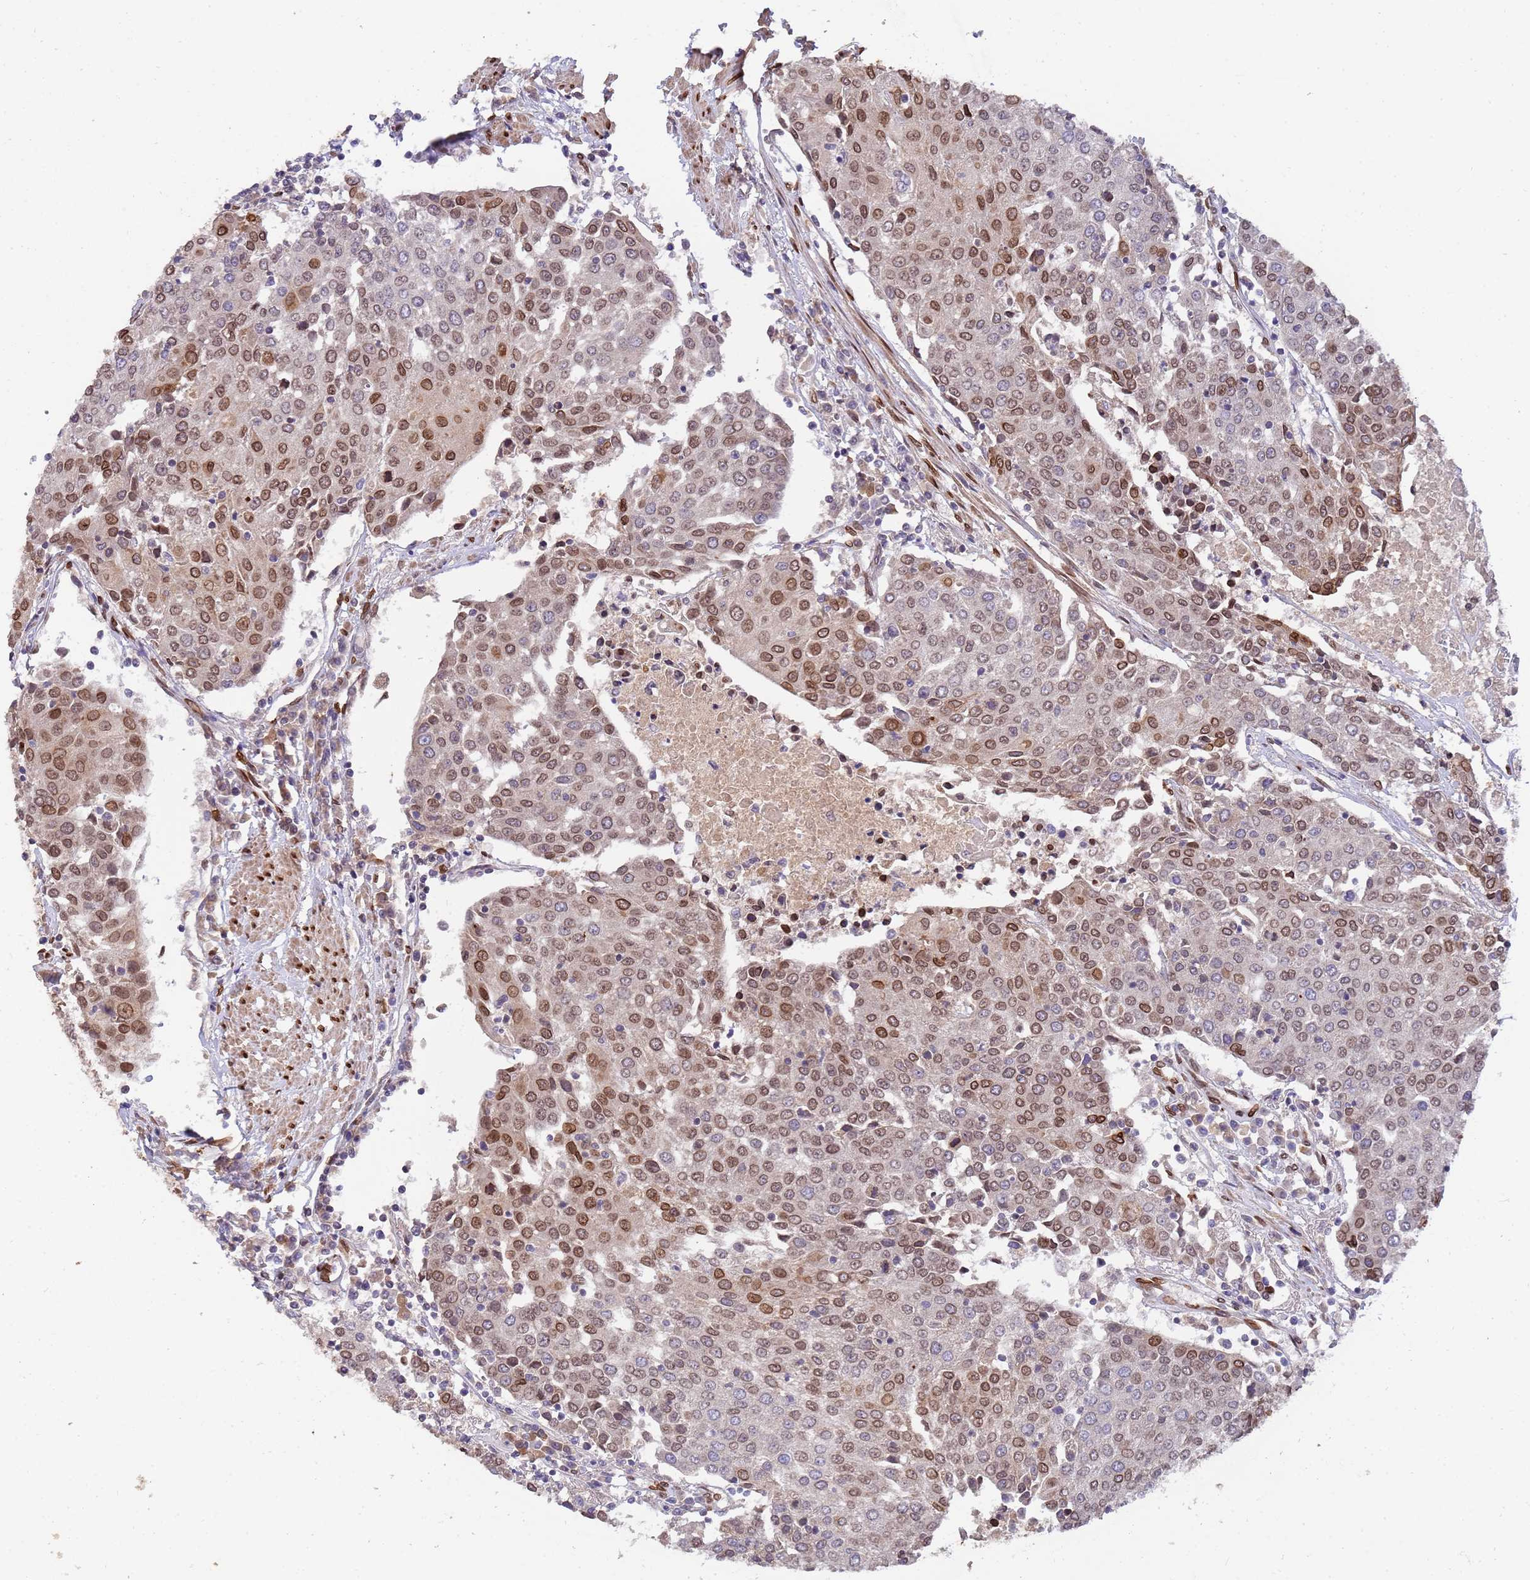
{"staining": {"intensity": "moderate", "quantity": ">75%", "location": "cytoplasmic/membranous,nuclear"}, "tissue": "urothelial cancer", "cell_type": "Tumor cells", "image_type": "cancer", "snomed": [{"axis": "morphology", "description": "Urothelial carcinoma, High grade"}, {"axis": "topography", "description": "Urinary bladder"}], "caption": "Human high-grade urothelial carcinoma stained for a protein (brown) exhibits moderate cytoplasmic/membranous and nuclear positive positivity in approximately >75% of tumor cells.", "gene": "GPR135", "patient": {"sex": "female", "age": 85}}